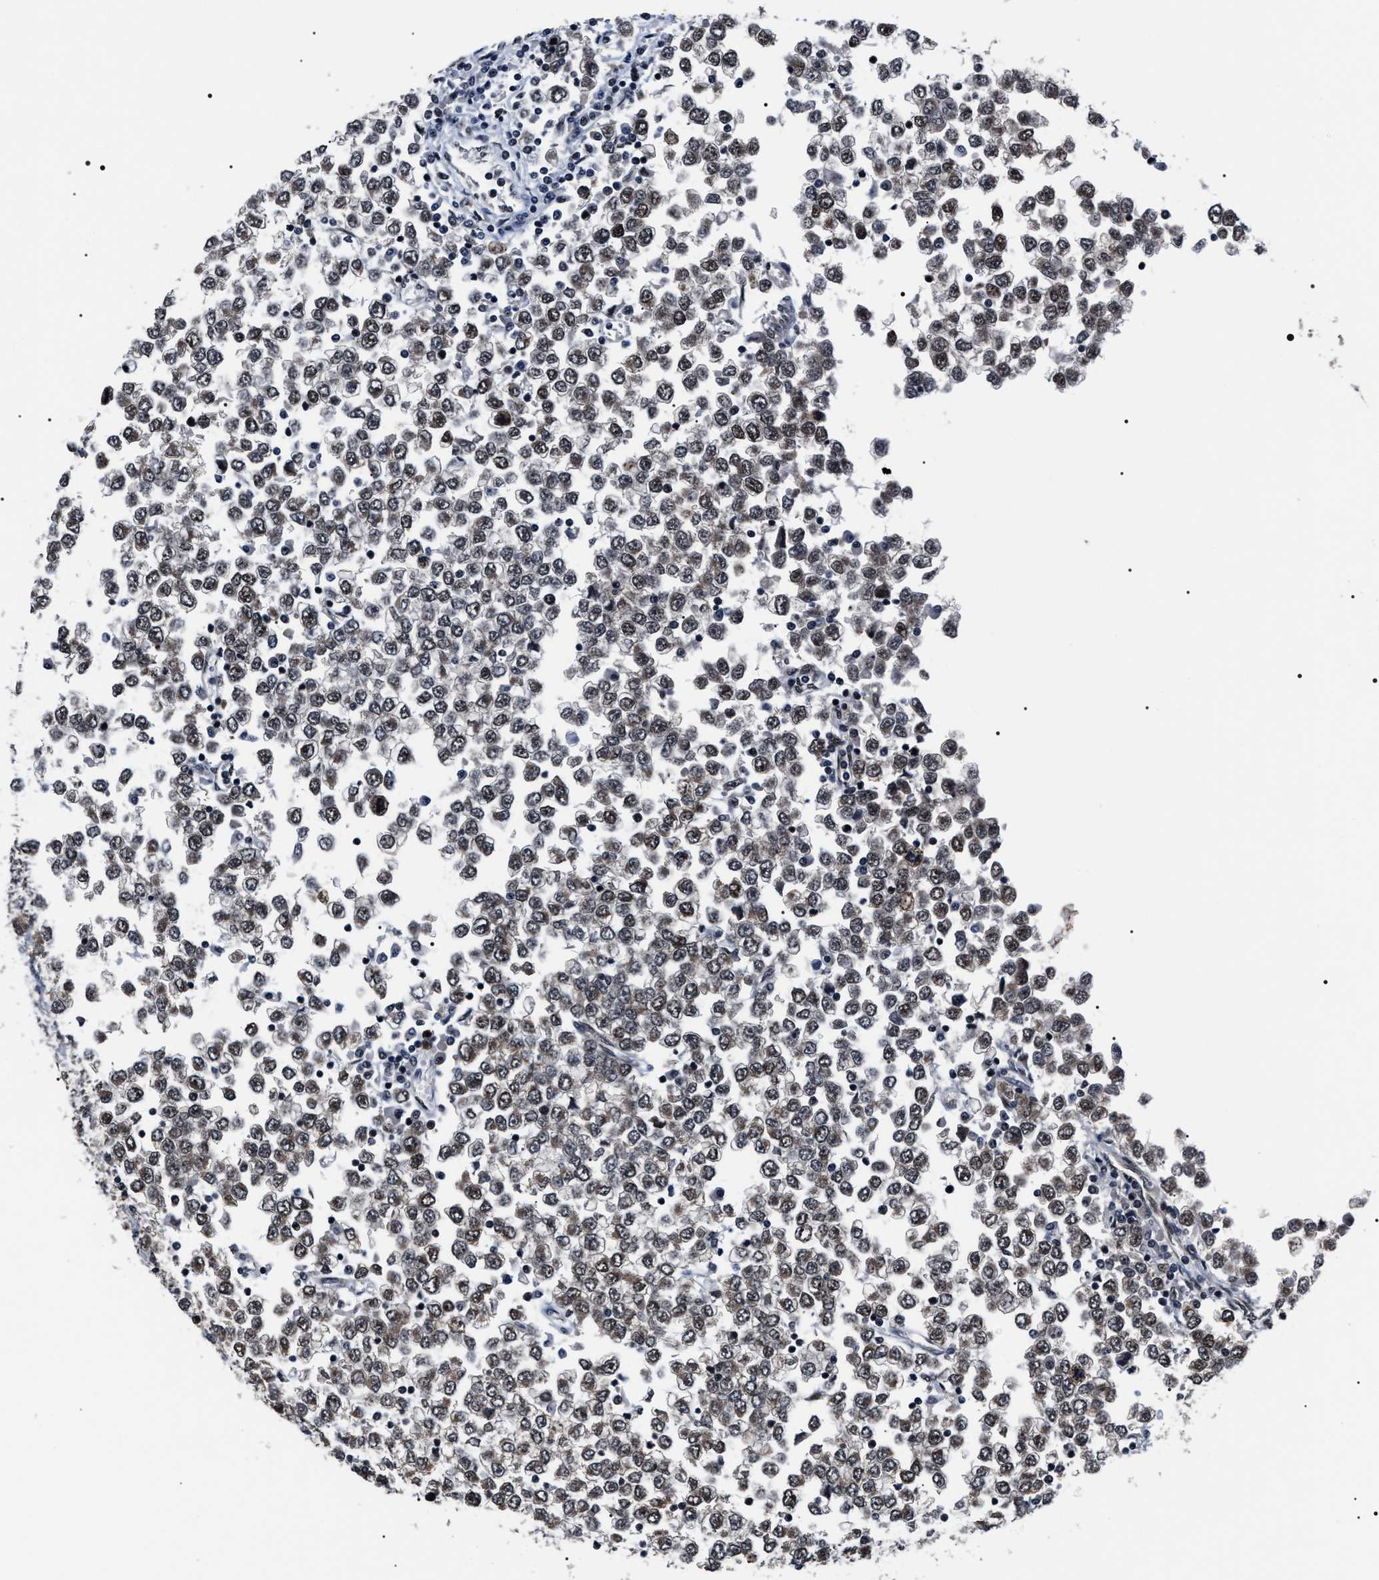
{"staining": {"intensity": "moderate", "quantity": "25%-75%", "location": "cytoplasmic/membranous,nuclear"}, "tissue": "testis cancer", "cell_type": "Tumor cells", "image_type": "cancer", "snomed": [{"axis": "morphology", "description": "Seminoma, NOS"}, {"axis": "topography", "description": "Testis"}], "caption": "Protein analysis of testis seminoma tissue demonstrates moderate cytoplasmic/membranous and nuclear staining in approximately 25%-75% of tumor cells. The protein is shown in brown color, while the nuclei are stained blue.", "gene": "CSNK2A1", "patient": {"sex": "male", "age": 65}}